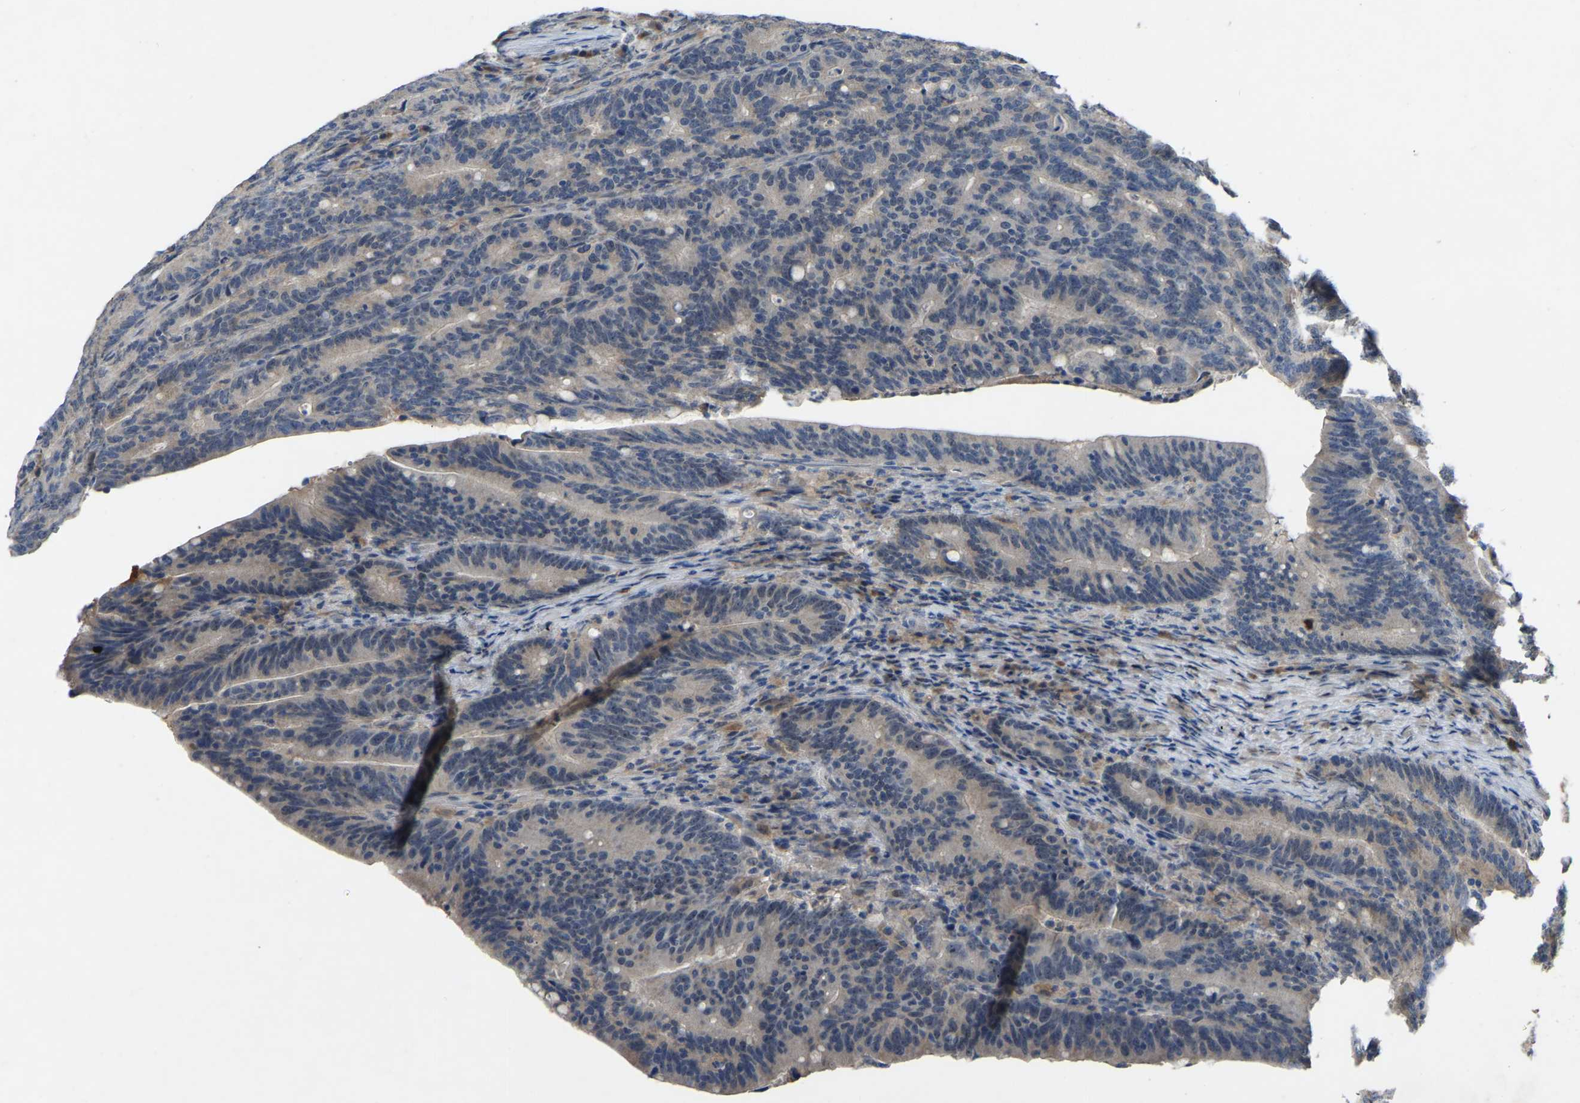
{"staining": {"intensity": "negative", "quantity": "none", "location": "none"}, "tissue": "colorectal cancer", "cell_type": "Tumor cells", "image_type": "cancer", "snomed": [{"axis": "morphology", "description": "Adenocarcinoma, NOS"}, {"axis": "topography", "description": "Colon"}], "caption": "Protein analysis of colorectal cancer (adenocarcinoma) shows no significant staining in tumor cells.", "gene": "FHIT", "patient": {"sex": "female", "age": 66}}